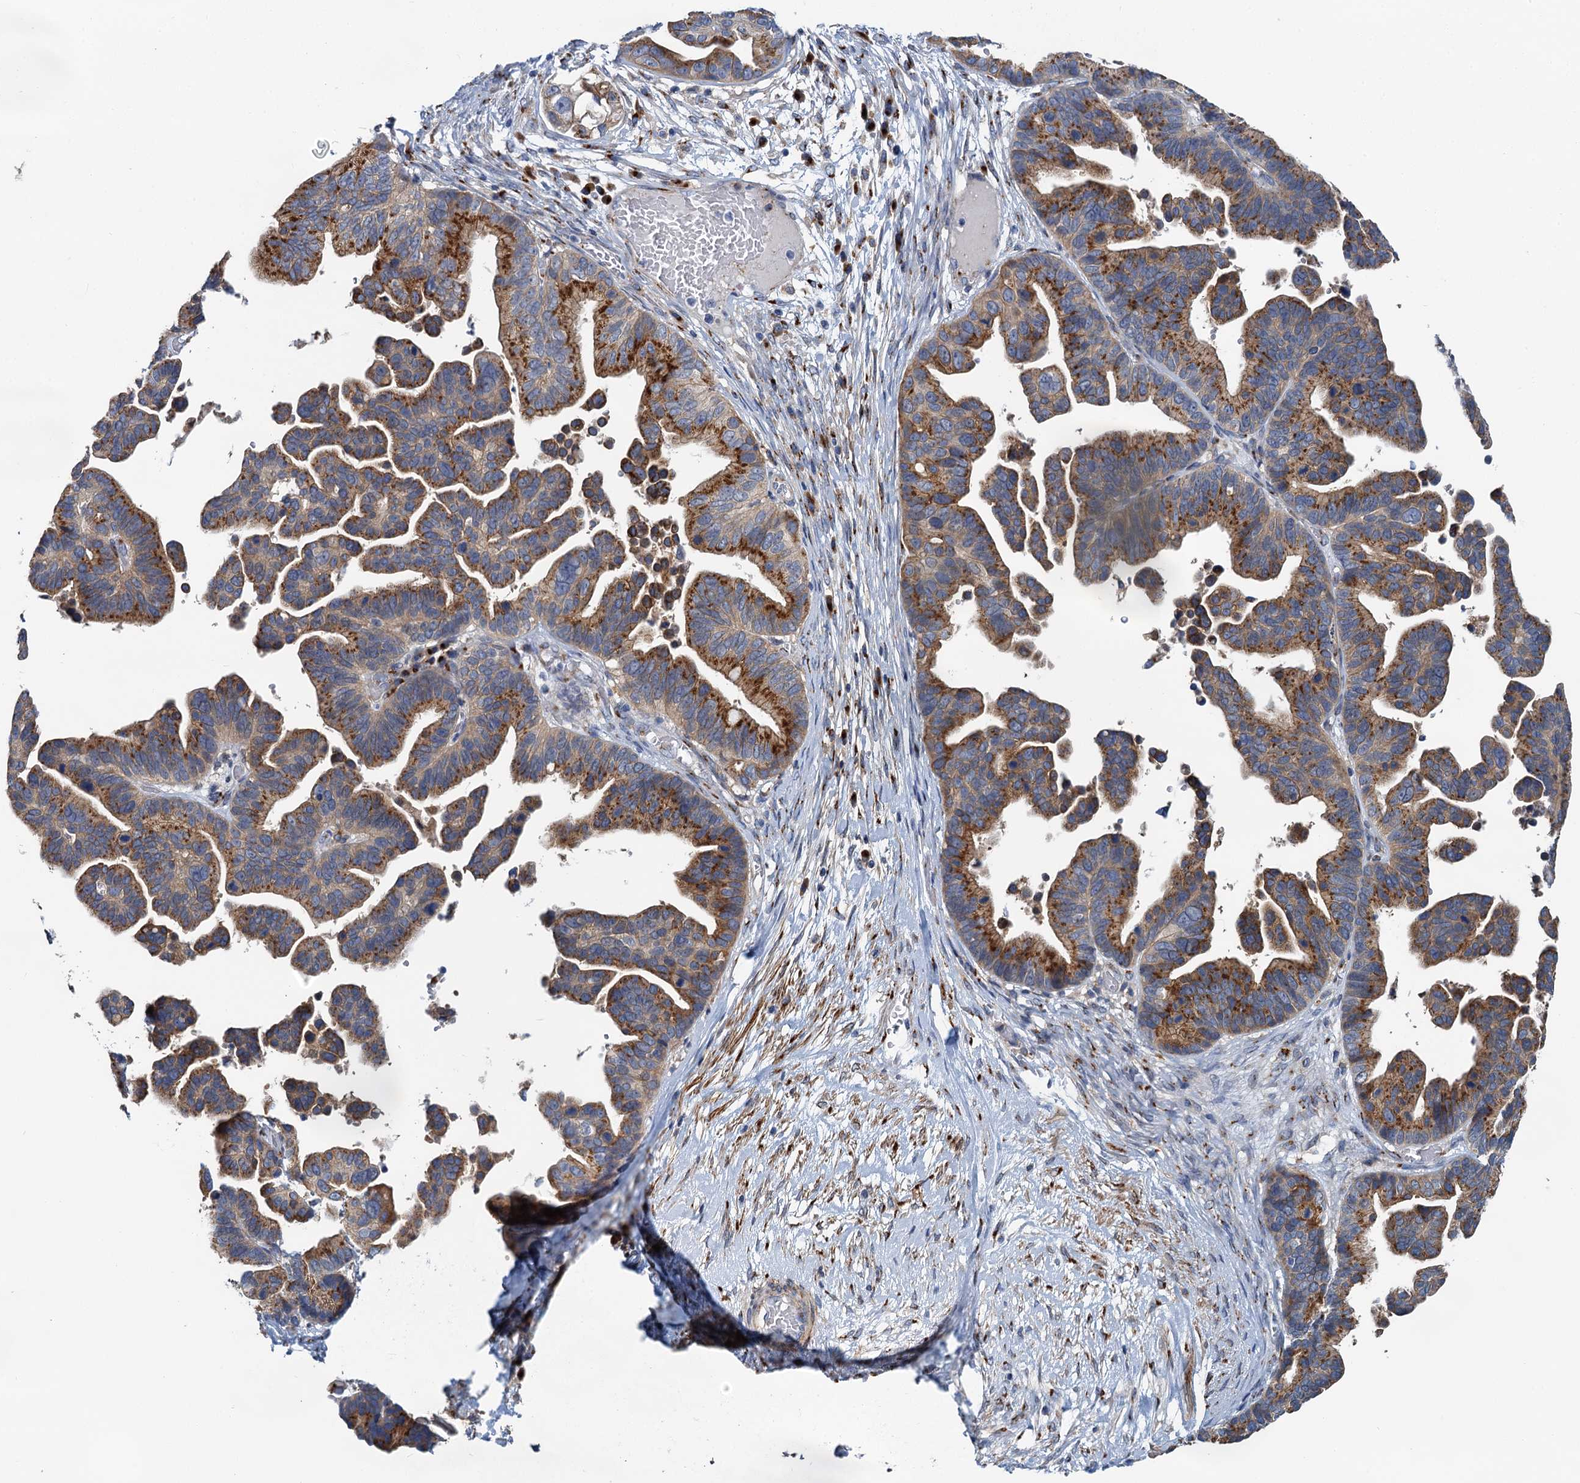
{"staining": {"intensity": "moderate", "quantity": ">75%", "location": "cytoplasmic/membranous"}, "tissue": "ovarian cancer", "cell_type": "Tumor cells", "image_type": "cancer", "snomed": [{"axis": "morphology", "description": "Cystadenocarcinoma, serous, NOS"}, {"axis": "topography", "description": "Ovary"}], "caption": "Human ovarian serous cystadenocarcinoma stained with a brown dye reveals moderate cytoplasmic/membranous positive positivity in about >75% of tumor cells.", "gene": "BET1L", "patient": {"sex": "female", "age": 56}}